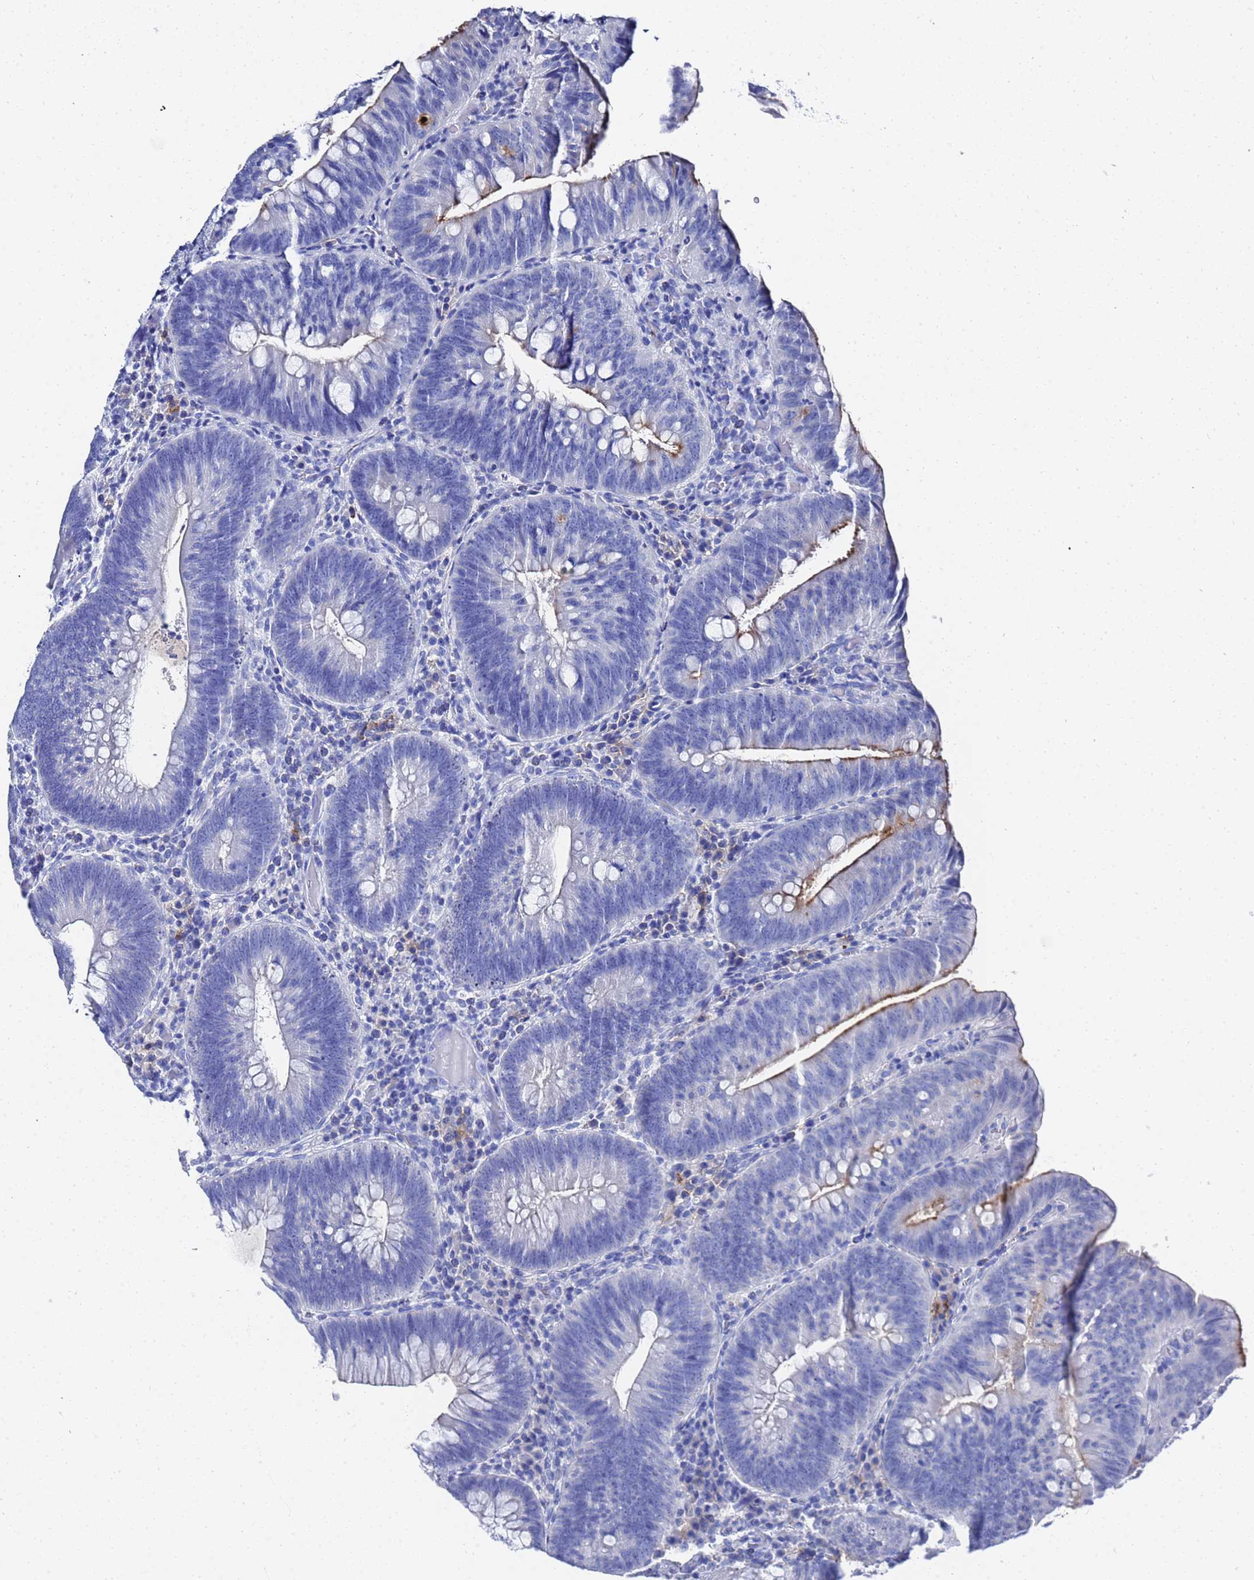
{"staining": {"intensity": "moderate", "quantity": "<25%", "location": "cytoplasmic/membranous"}, "tissue": "colorectal cancer", "cell_type": "Tumor cells", "image_type": "cancer", "snomed": [{"axis": "morphology", "description": "Adenocarcinoma, NOS"}, {"axis": "topography", "description": "Rectum"}], "caption": "Immunohistochemistry (IHC) (DAB (3,3'-diaminobenzidine)) staining of human colorectal cancer exhibits moderate cytoplasmic/membranous protein staining in approximately <25% of tumor cells.", "gene": "GGT1", "patient": {"sex": "female", "age": 75}}